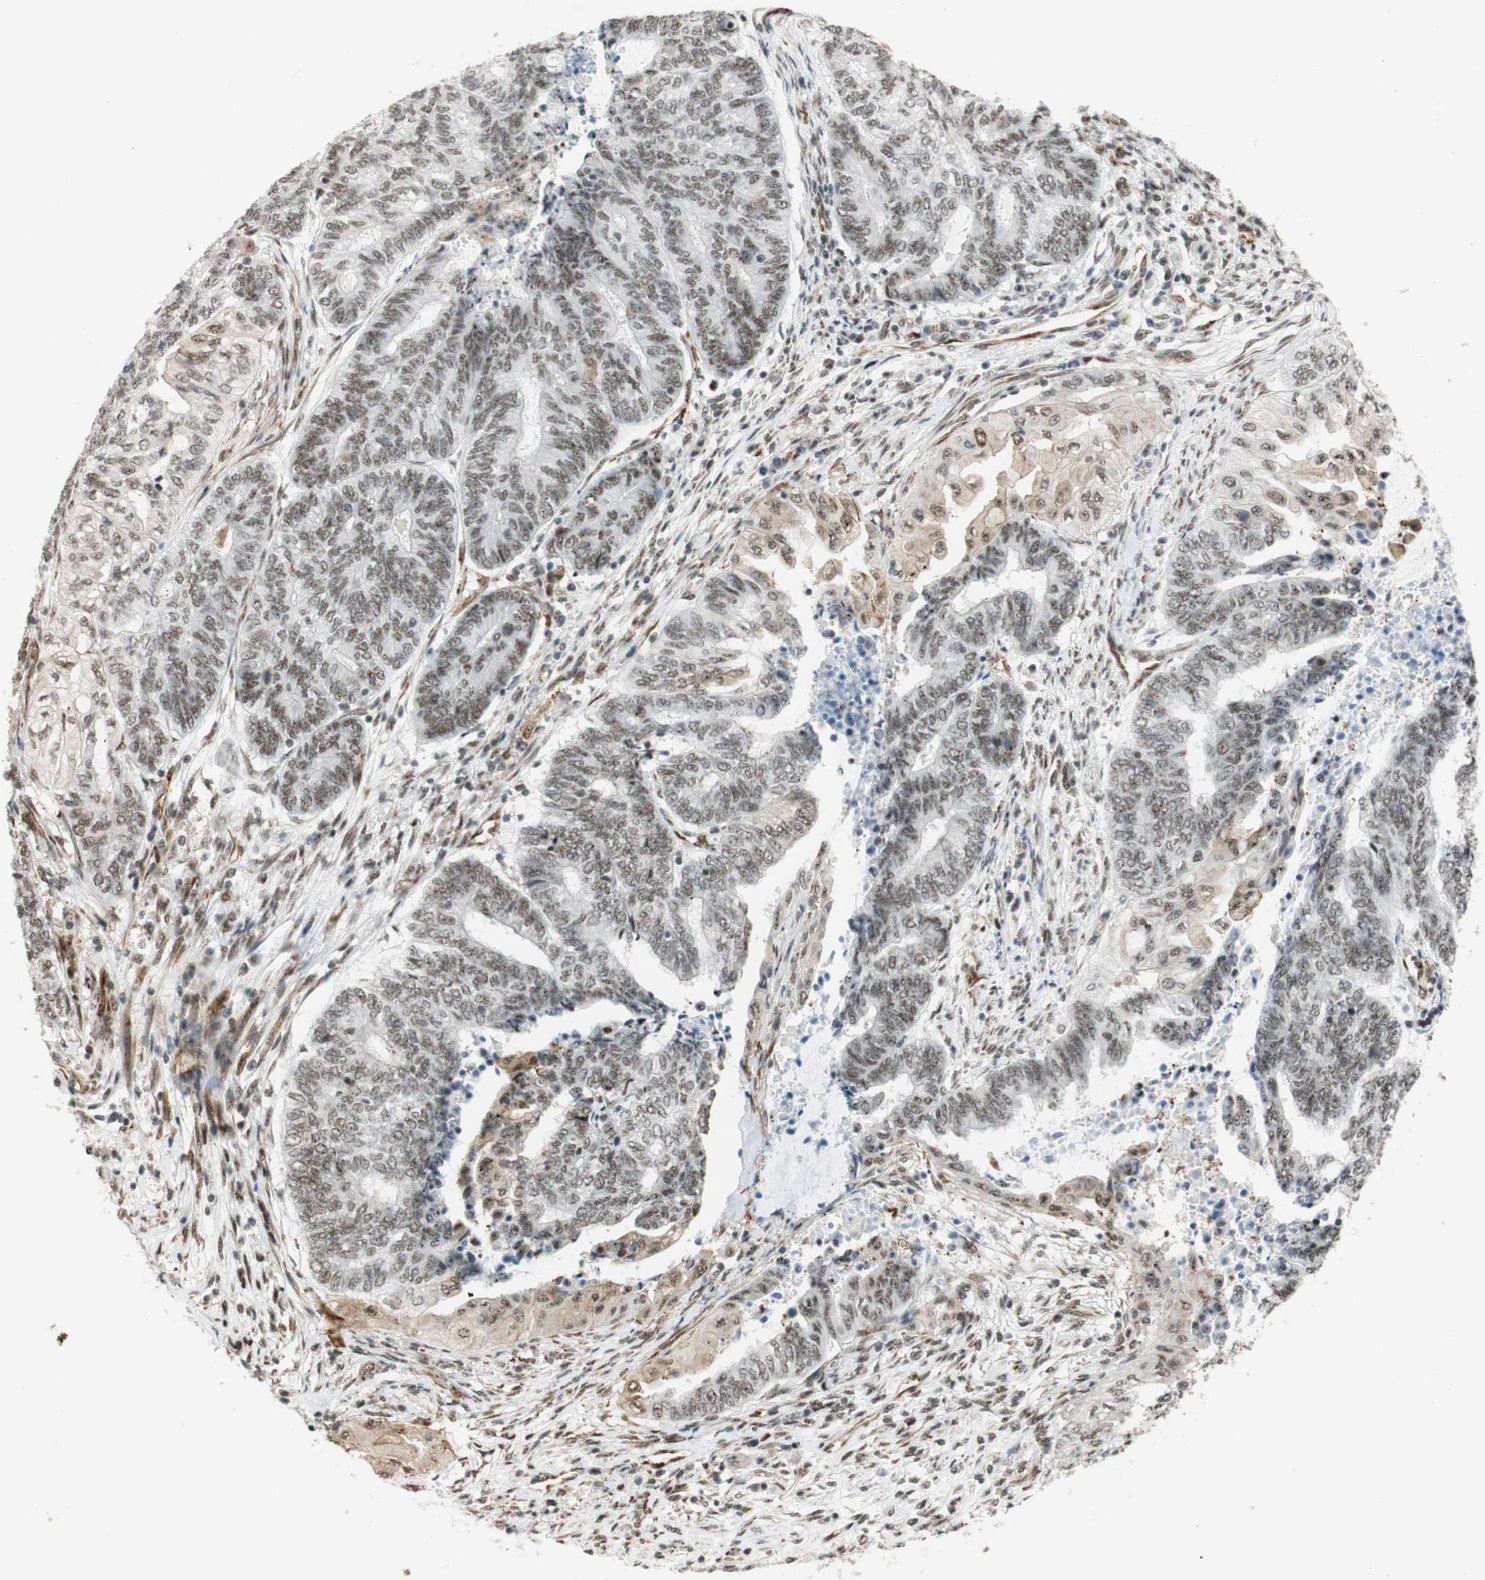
{"staining": {"intensity": "weak", "quantity": ">75%", "location": "nuclear"}, "tissue": "endometrial cancer", "cell_type": "Tumor cells", "image_type": "cancer", "snomed": [{"axis": "morphology", "description": "Adenocarcinoma, NOS"}, {"axis": "topography", "description": "Uterus"}, {"axis": "topography", "description": "Endometrium"}], "caption": "An image showing weak nuclear staining in about >75% of tumor cells in adenocarcinoma (endometrial), as visualized by brown immunohistochemical staining.", "gene": "SAP18", "patient": {"sex": "female", "age": 70}}